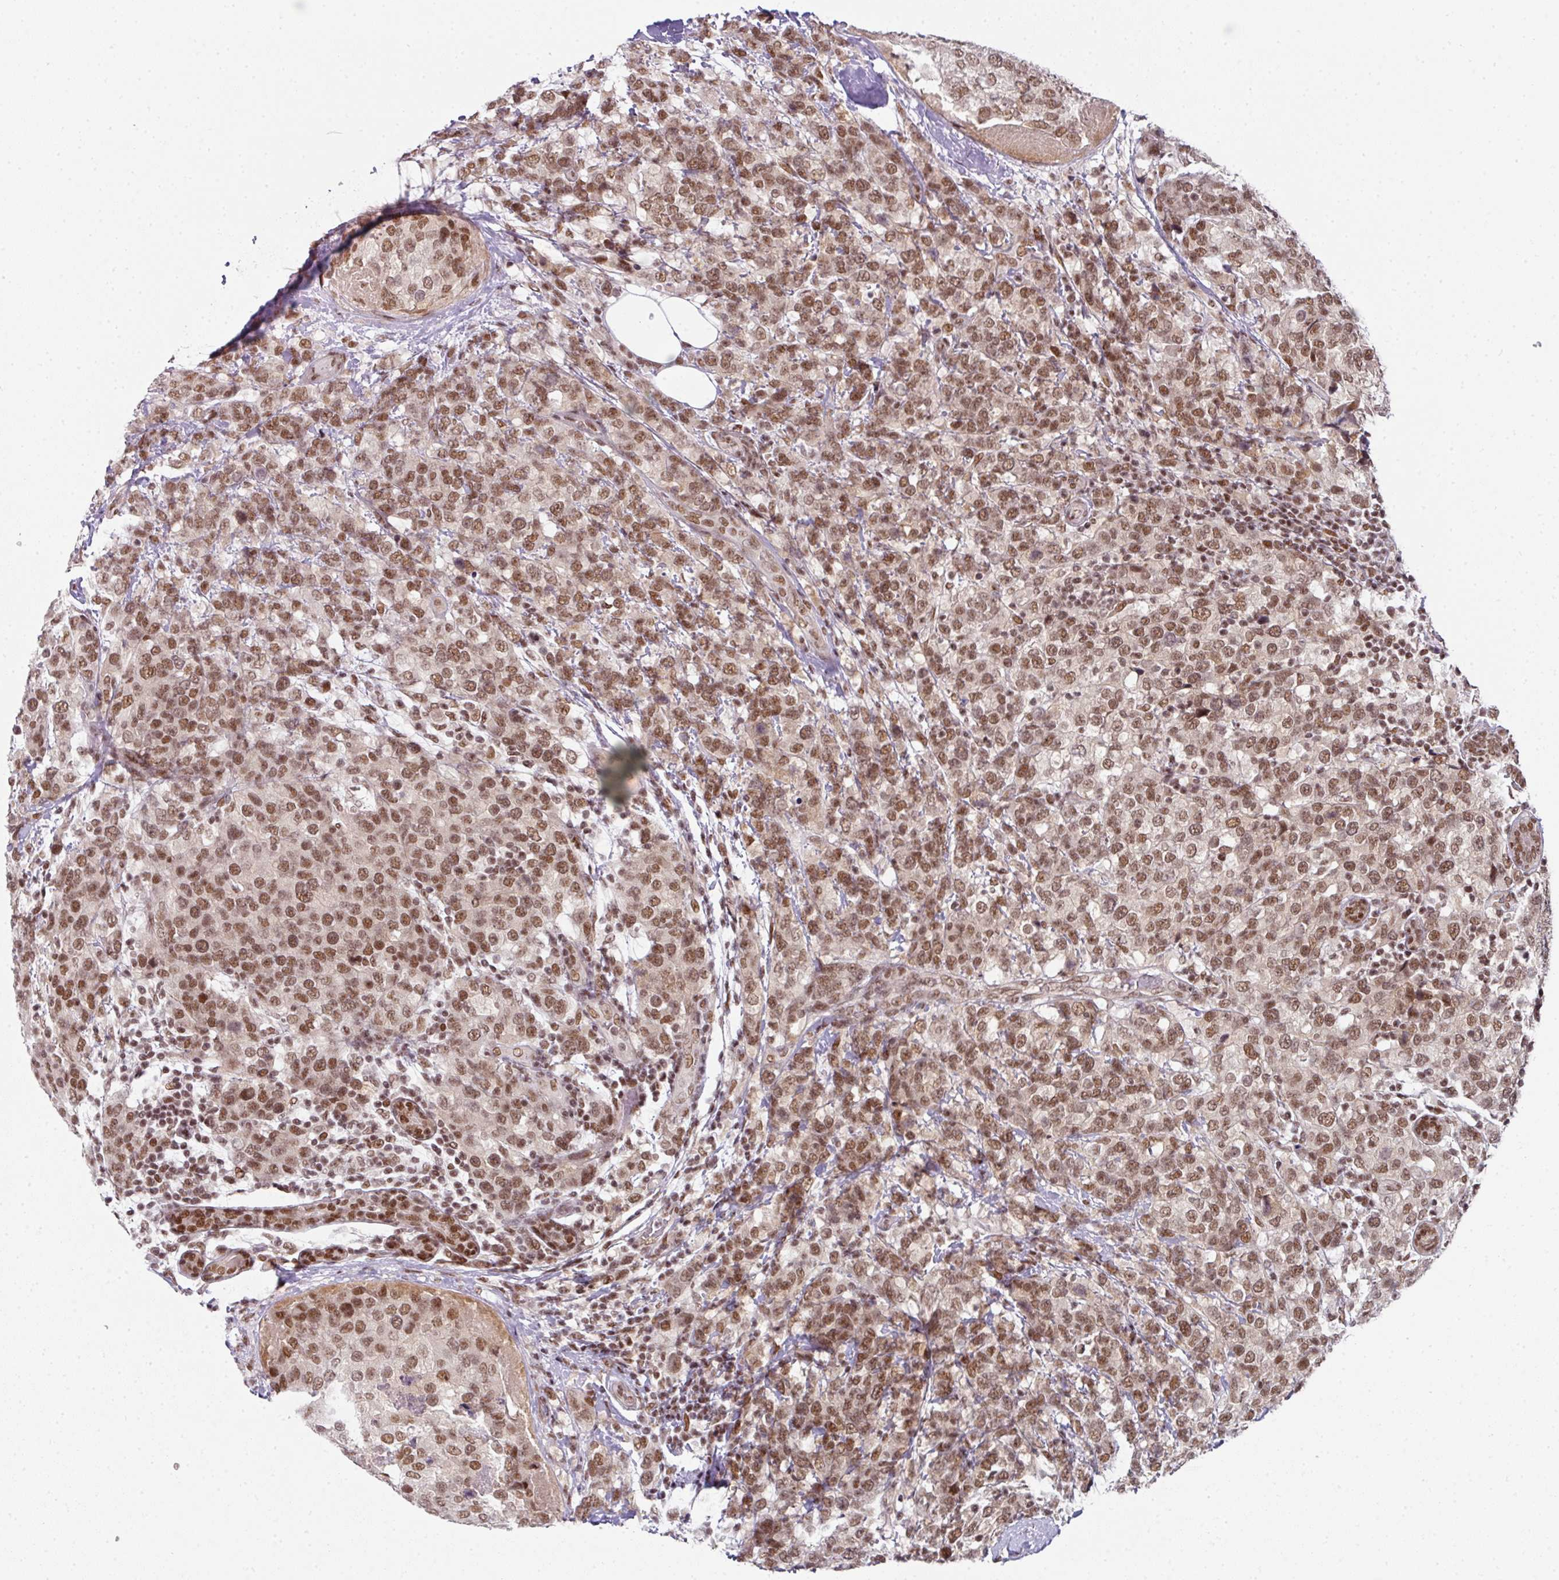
{"staining": {"intensity": "moderate", "quantity": ">75%", "location": "nuclear"}, "tissue": "breast cancer", "cell_type": "Tumor cells", "image_type": "cancer", "snomed": [{"axis": "morphology", "description": "Lobular carcinoma"}, {"axis": "topography", "description": "Breast"}], "caption": "Lobular carcinoma (breast) tissue displays moderate nuclear expression in approximately >75% of tumor cells, visualized by immunohistochemistry. (DAB (3,3'-diaminobenzidine) = brown stain, brightfield microscopy at high magnification).", "gene": "NFYA", "patient": {"sex": "female", "age": 59}}